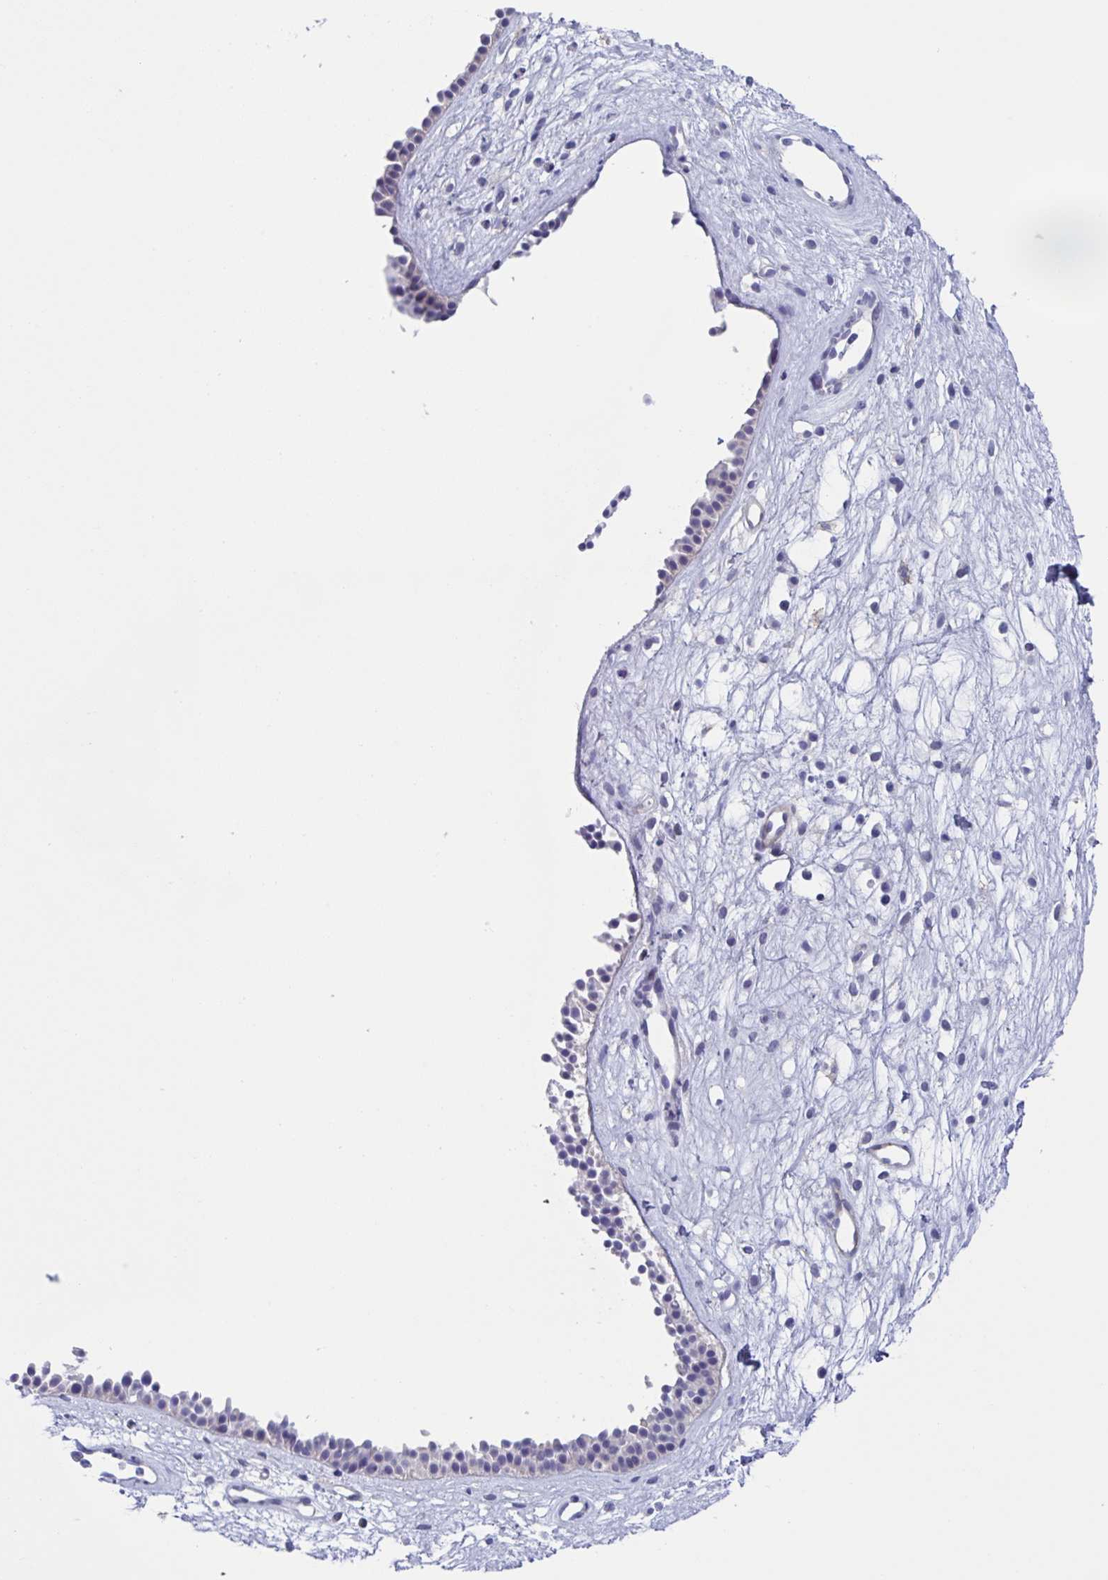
{"staining": {"intensity": "negative", "quantity": "none", "location": "none"}, "tissue": "nasopharynx", "cell_type": "Respiratory epithelial cells", "image_type": "normal", "snomed": [{"axis": "morphology", "description": "Normal tissue, NOS"}, {"axis": "topography", "description": "Nasopharynx"}], "caption": "Immunohistochemistry (IHC) of benign nasopharynx exhibits no expression in respiratory epithelial cells.", "gene": "LPIN3", "patient": {"sex": "male", "age": 56}}